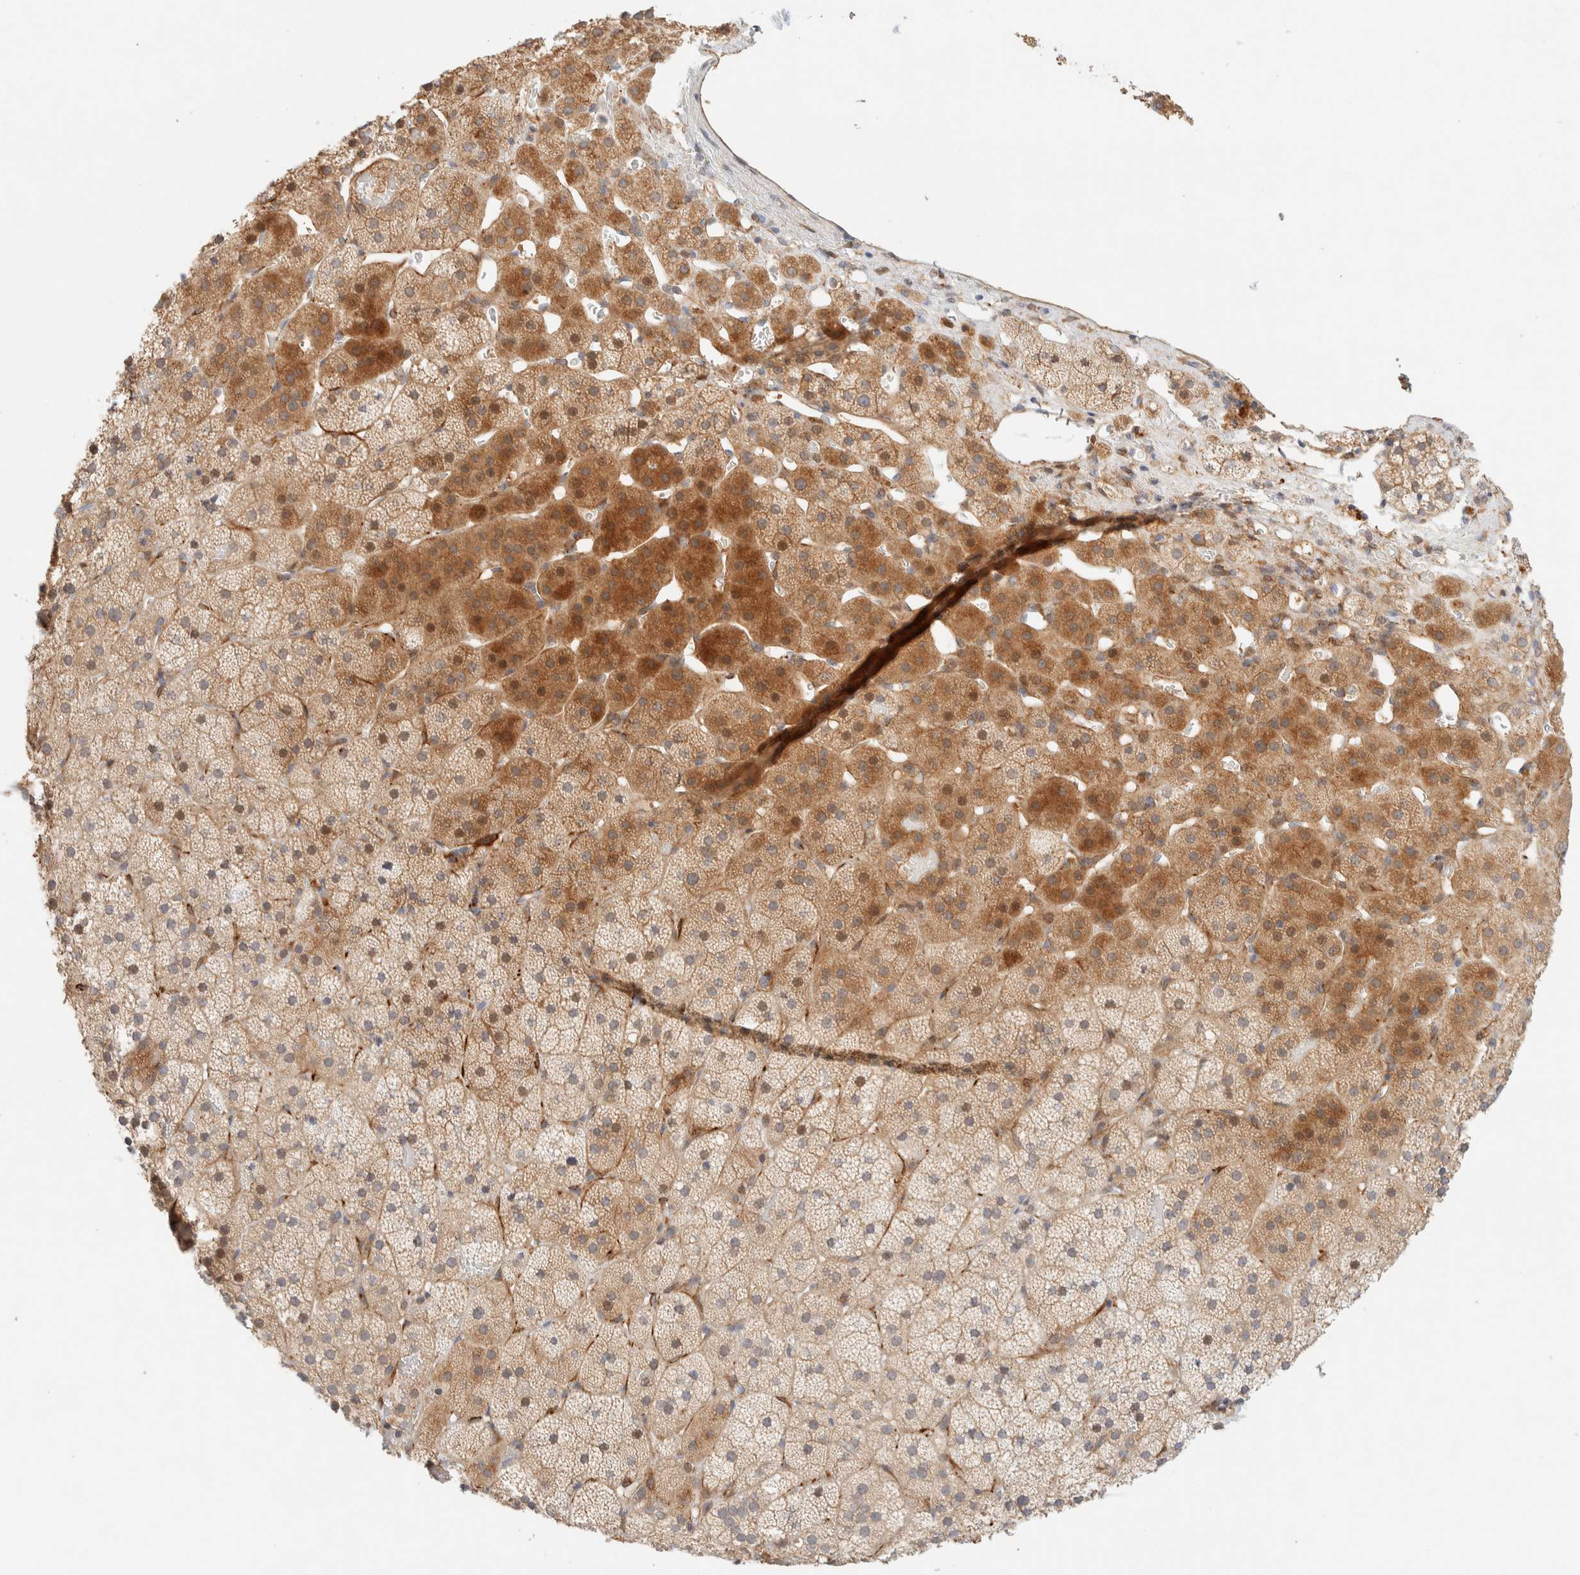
{"staining": {"intensity": "moderate", "quantity": ">75%", "location": "cytoplasmic/membranous"}, "tissue": "adrenal gland", "cell_type": "Glandular cells", "image_type": "normal", "snomed": [{"axis": "morphology", "description": "Normal tissue, NOS"}, {"axis": "topography", "description": "Adrenal gland"}], "caption": "Immunohistochemical staining of normal adrenal gland shows moderate cytoplasmic/membranous protein expression in about >75% of glandular cells.", "gene": "FAT1", "patient": {"sex": "female", "age": 44}}